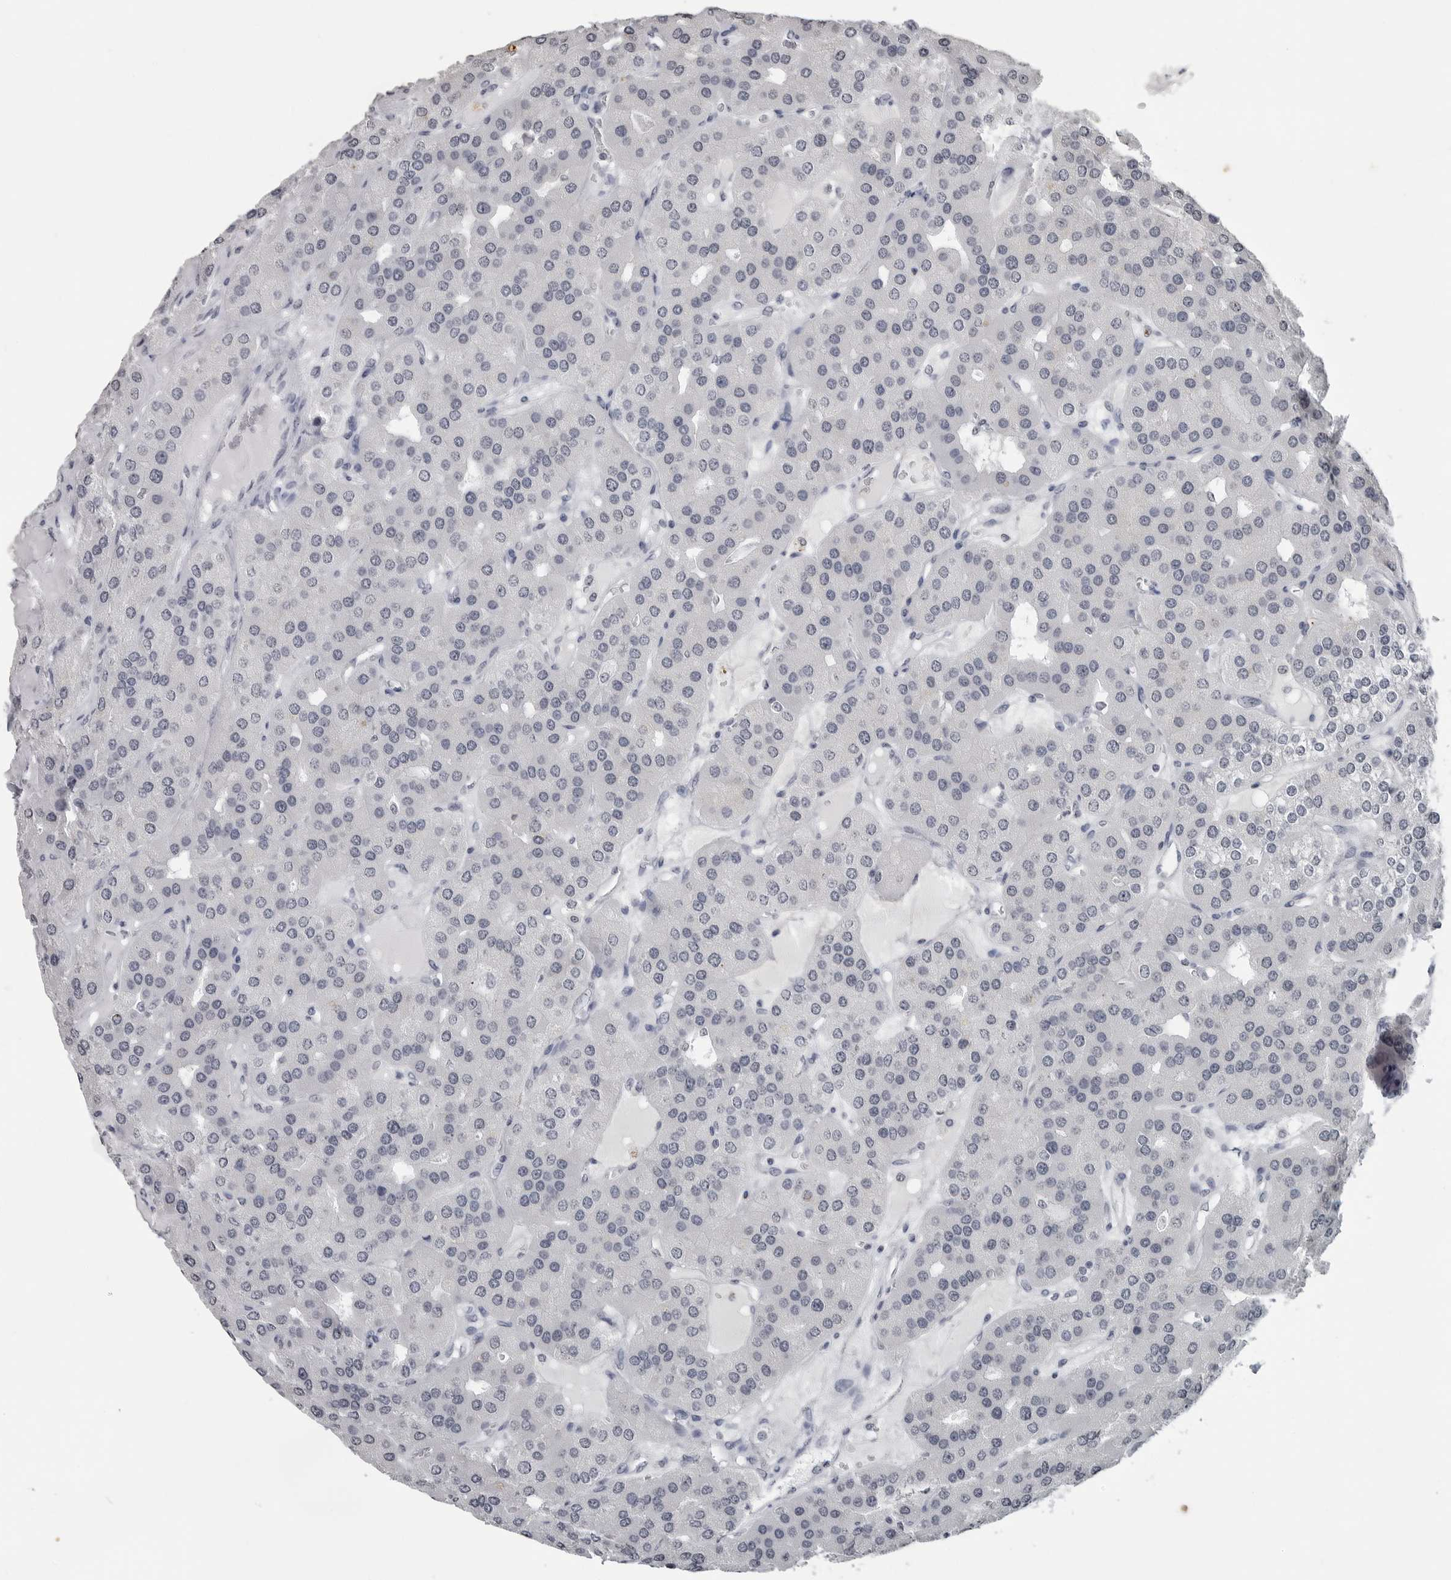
{"staining": {"intensity": "negative", "quantity": "none", "location": "none"}, "tissue": "parathyroid gland", "cell_type": "Glandular cells", "image_type": "normal", "snomed": [{"axis": "morphology", "description": "Normal tissue, NOS"}, {"axis": "morphology", "description": "Adenoma, NOS"}, {"axis": "topography", "description": "Parathyroid gland"}], "caption": "The photomicrograph reveals no significant expression in glandular cells of parathyroid gland. Brightfield microscopy of immunohistochemistry (IHC) stained with DAB (brown) and hematoxylin (blue), captured at high magnification.", "gene": "DDX54", "patient": {"sex": "female", "age": 86}}